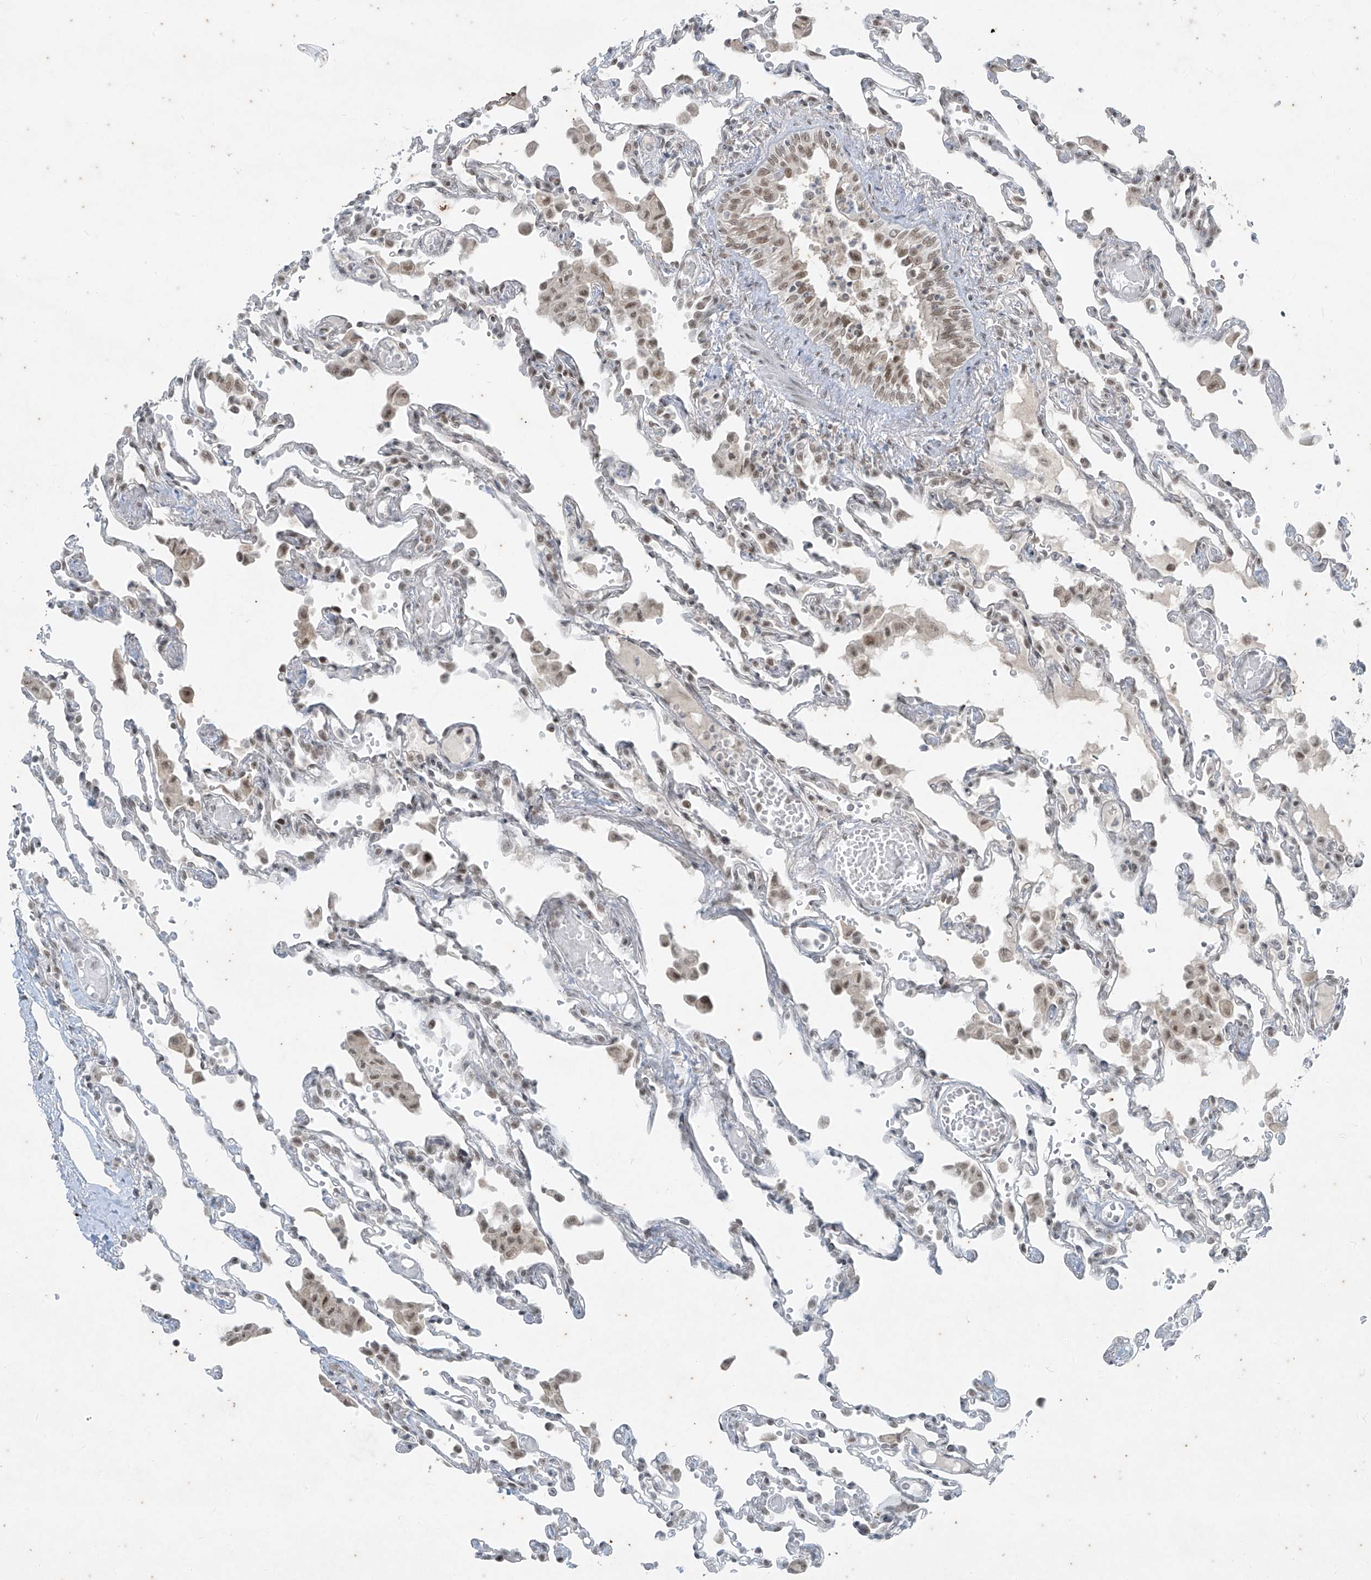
{"staining": {"intensity": "weak", "quantity": "25%-75%", "location": "nuclear"}, "tissue": "lung", "cell_type": "Alveolar cells", "image_type": "normal", "snomed": [{"axis": "morphology", "description": "Normal tissue, NOS"}, {"axis": "topography", "description": "Bronchus"}, {"axis": "topography", "description": "Lung"}], "caption": "IHC (DAB) staining of normal human lung reveals weak nuclear protein expression in about 25%-75% of alveolar cells. The staining is performed using DAB brown chromogen to label protein expression. The nuclei are counter-stained blue using hematoxylin.", "gene": "ZNF354B", "patient": {"sex": "female", "age": 49}}